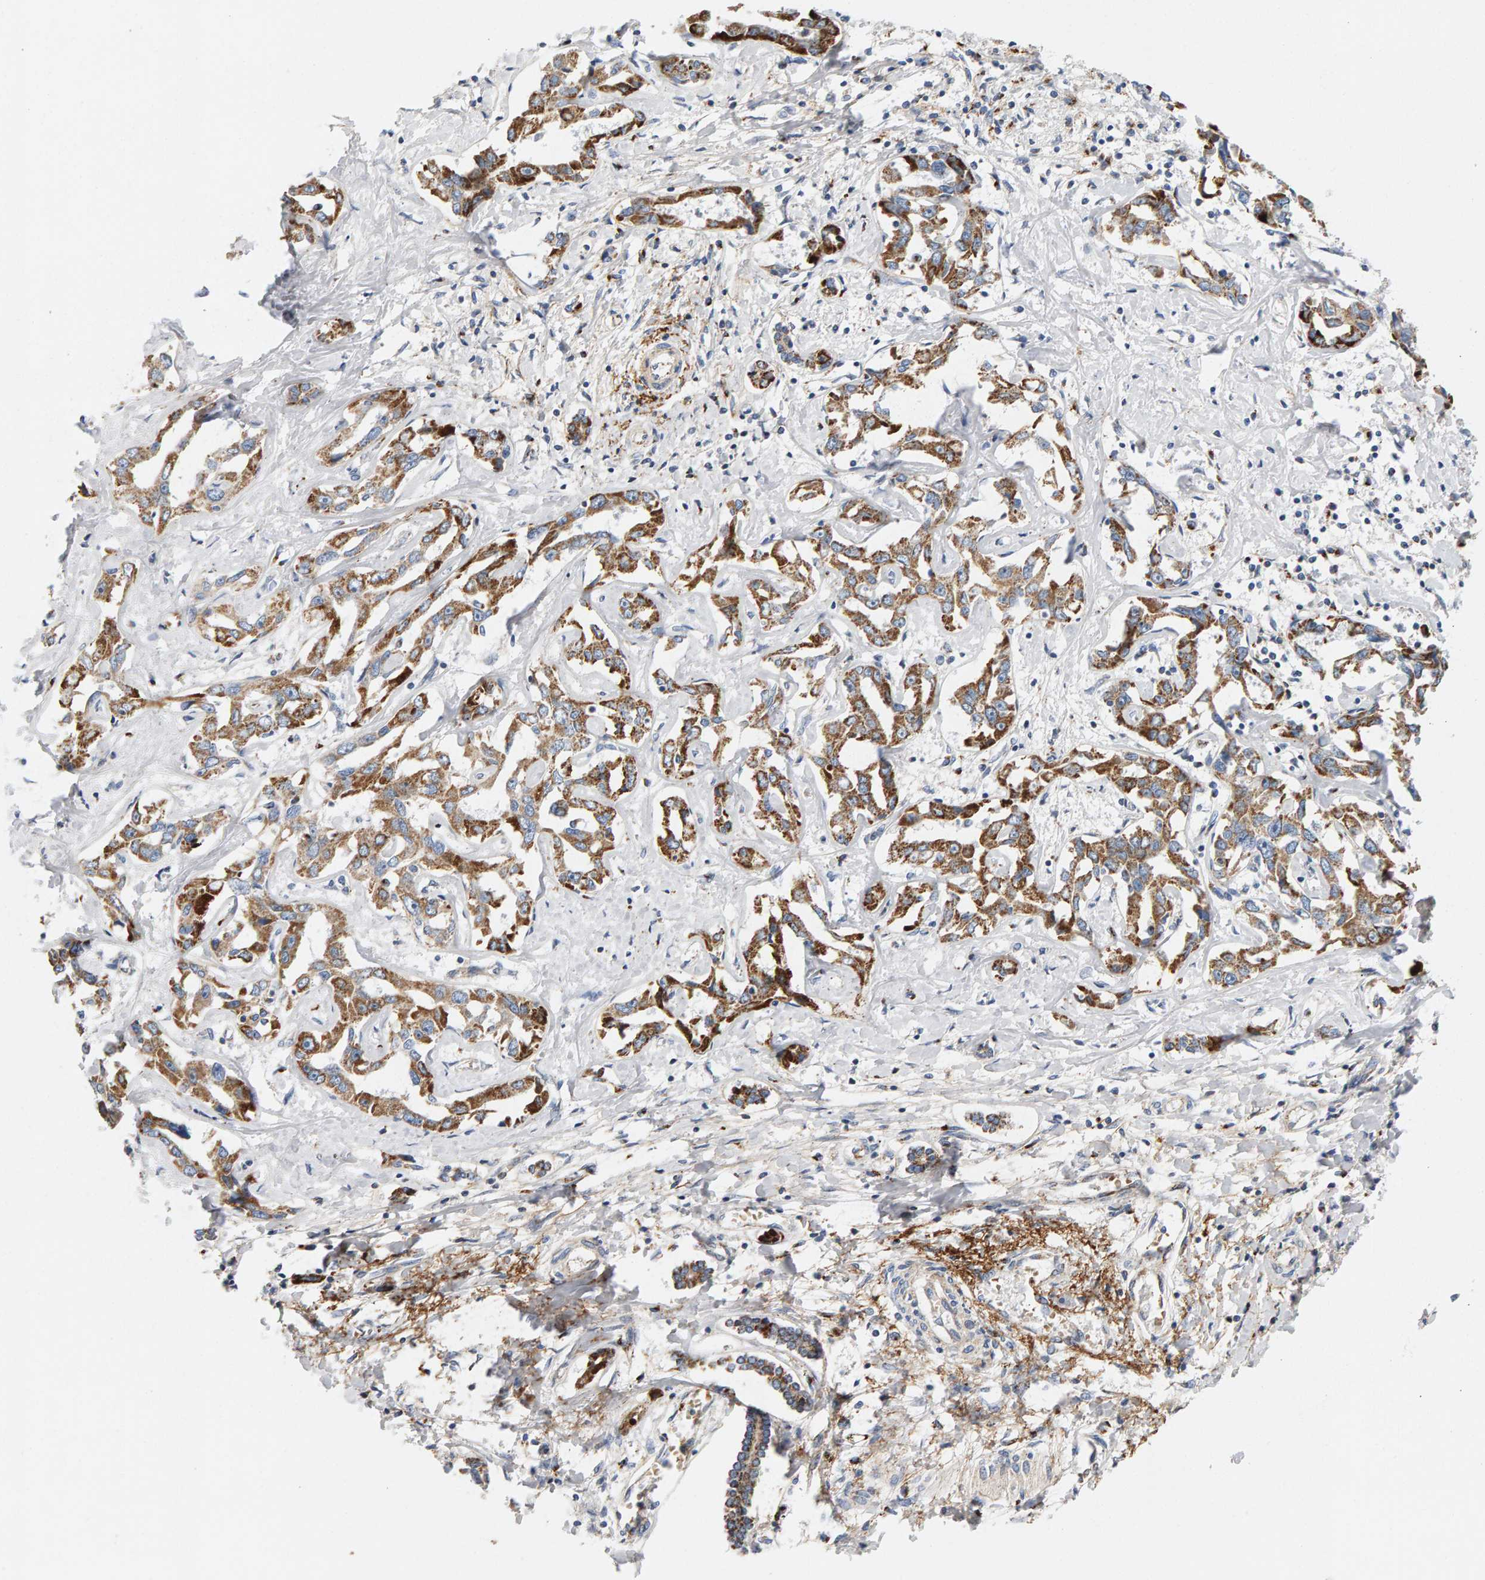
{"staining": {"intensity": "moderate", "quantity": ">75%", "location": "cytoplasmic/membranous"}, "tissue": "liver cancer", "cell_type": "Tumor cells", "image_type": "cancer", "snomed": [{"axis": "morphology", "description": "Cholangiocarcinoma"}, {"axis": "topography", "description": "Liver"}], "caption": "Cholangiocarcinoma (liver) stained with a brown dye exhibits moderate cytoplasmic/membranous positive staining in about >75% of tumor cells.", "gene": "GGTA1", "patient": {"sex": "male", "age": 59}}